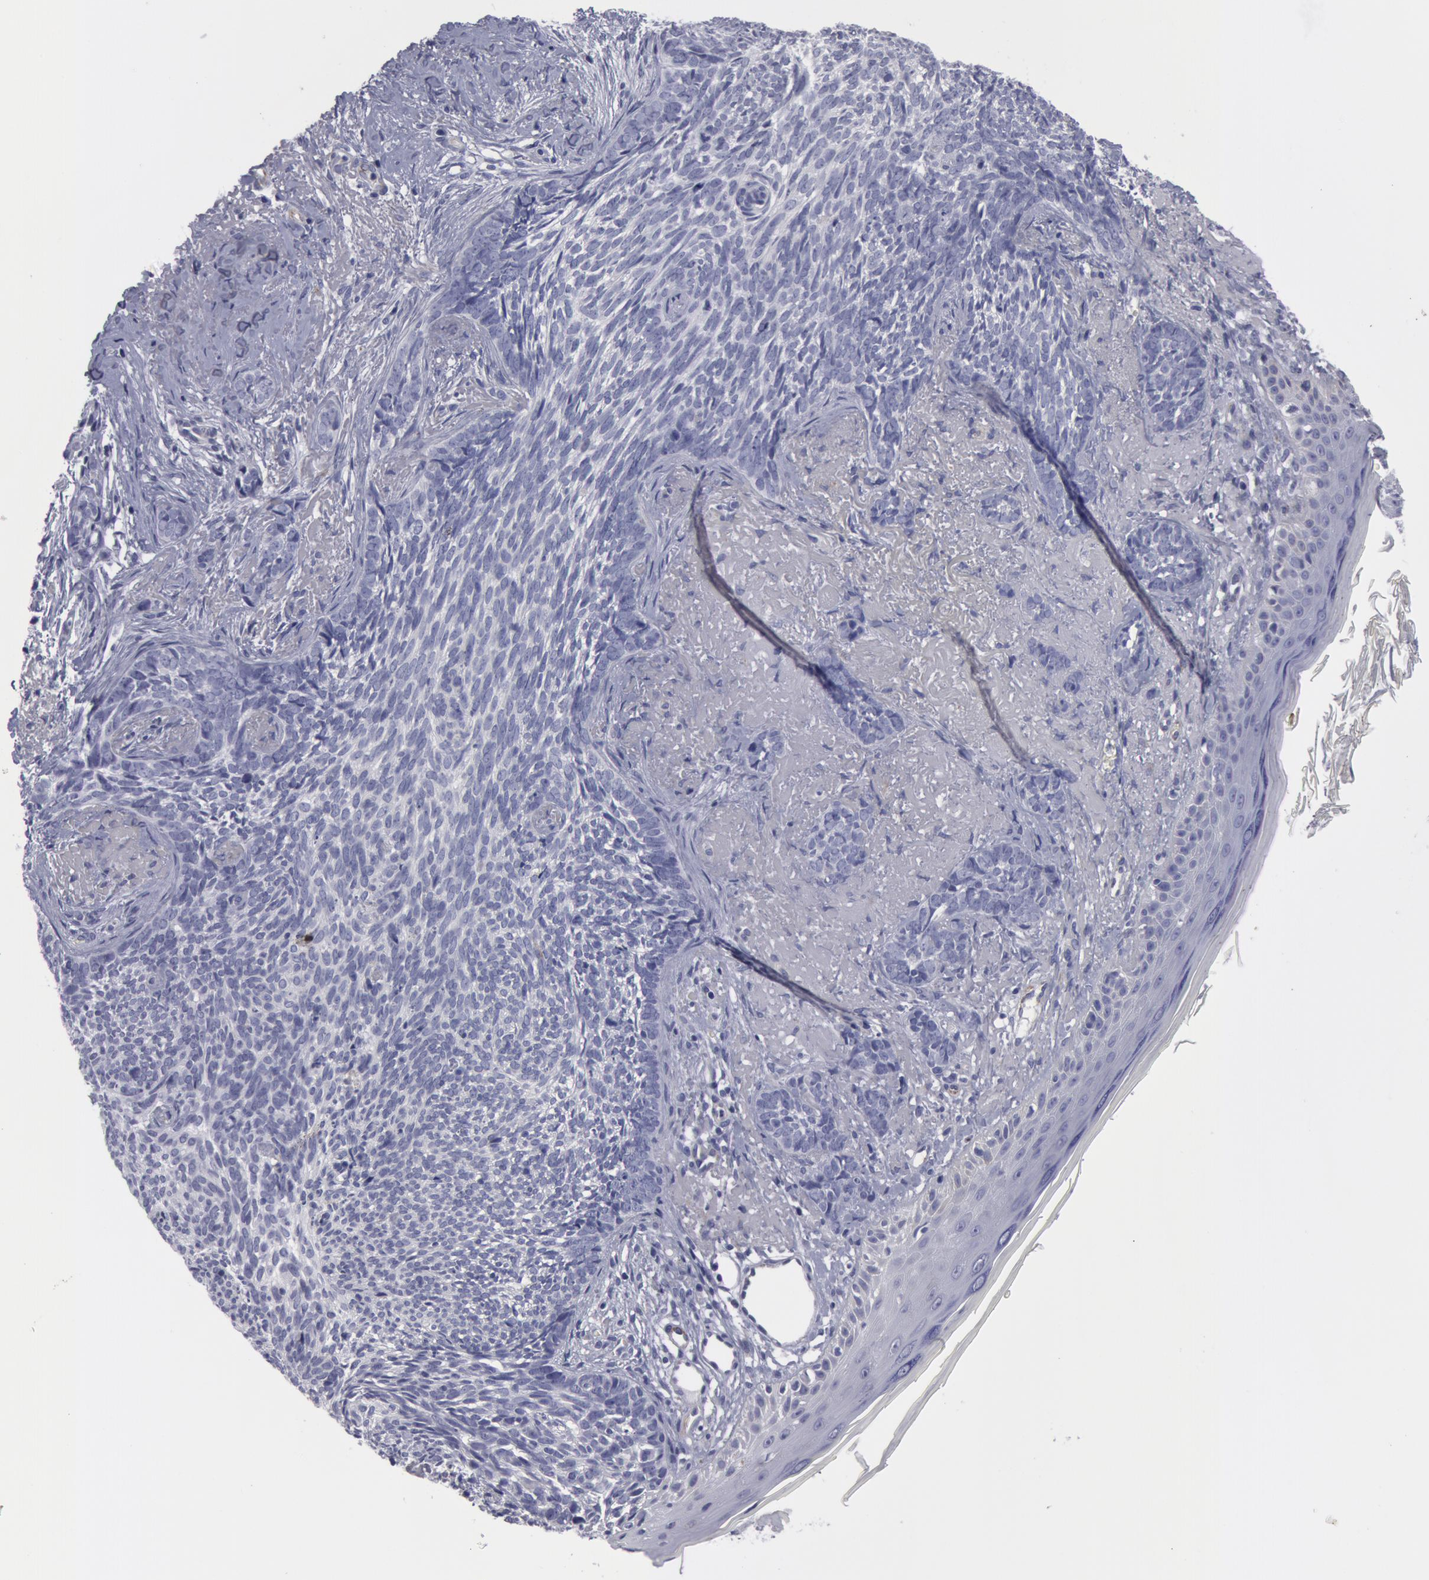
{"staining": {"intensity": "negative", "quantity": "none", "location": "none"}, "tissue": "skin cancer", "cell_type": "Tumor cells", "image_type": "cancer", "snomed": [{"axis": "morphology", "description": "Basal cell carcinoma"}, {"axis": "topography", "description": "Skin"}], "caption": "The image shows no significant positivity in tumor cells of skin cancer (basal cell carcinoma).", "gene": "SMC1B", "patient": {"sex": "female", "age": 81}}